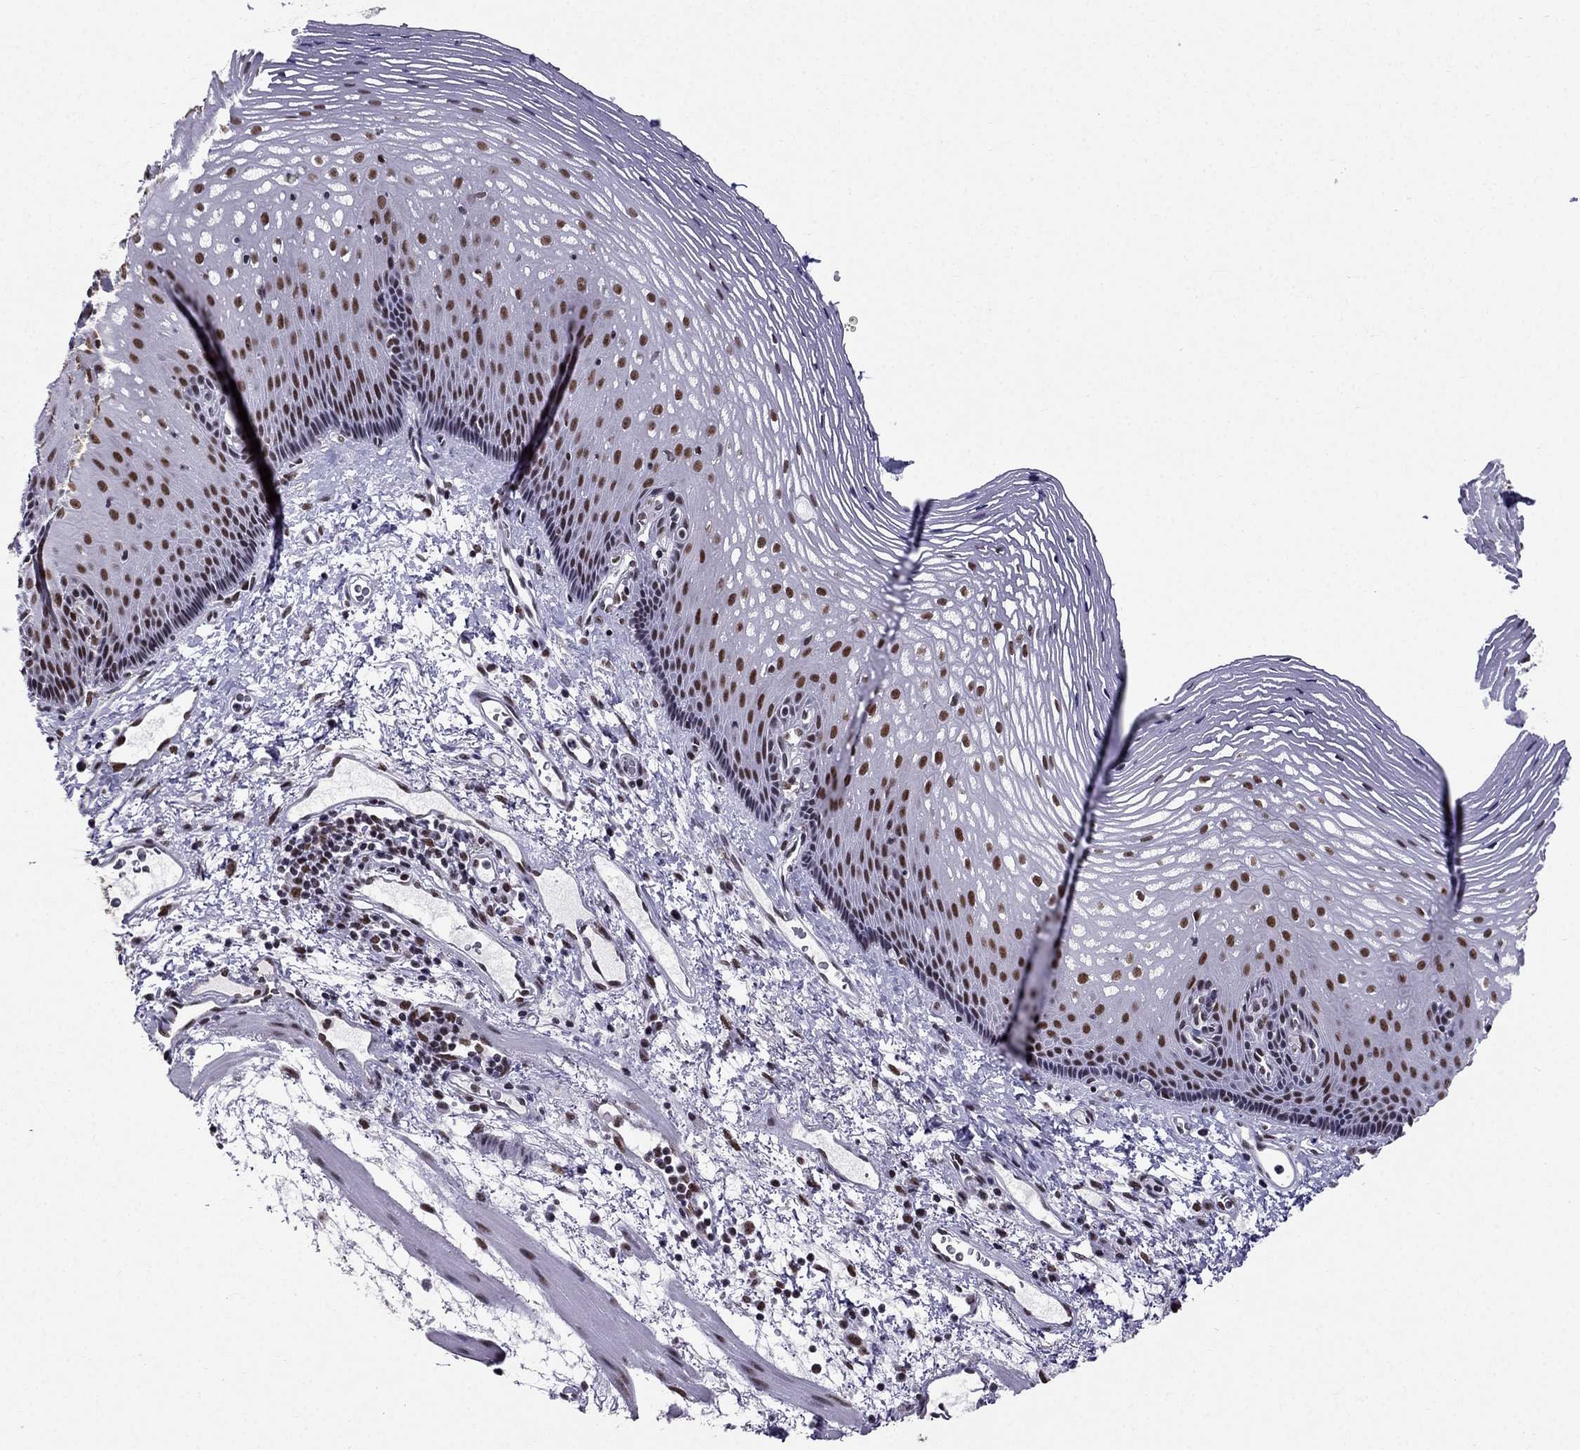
{"staining": {"intensity": "strong", "quantity": "25%-75%", "location": "nuclear"}, "tissue": "esophagus", "cell_type": "Squamous epithelial cells", "image_type": "normal", "snomed": [{"axis": "morphology", "description": "Normal tissue, NOS"}, {"axis": "topography", "description": "Esophagus"}], "caption": "DAB (3,3'-diaminobenzidine) immunohistochemical staining of unremarkable human esophagus reveals strong nuclear protein expression in about 25%-75% of squamous epithelial cells. Ihc stains the protein of interest in brown and the nuclei are stained blue.", "gene": "ZNF420", "patient": {"sex": "male", "age": 76}}